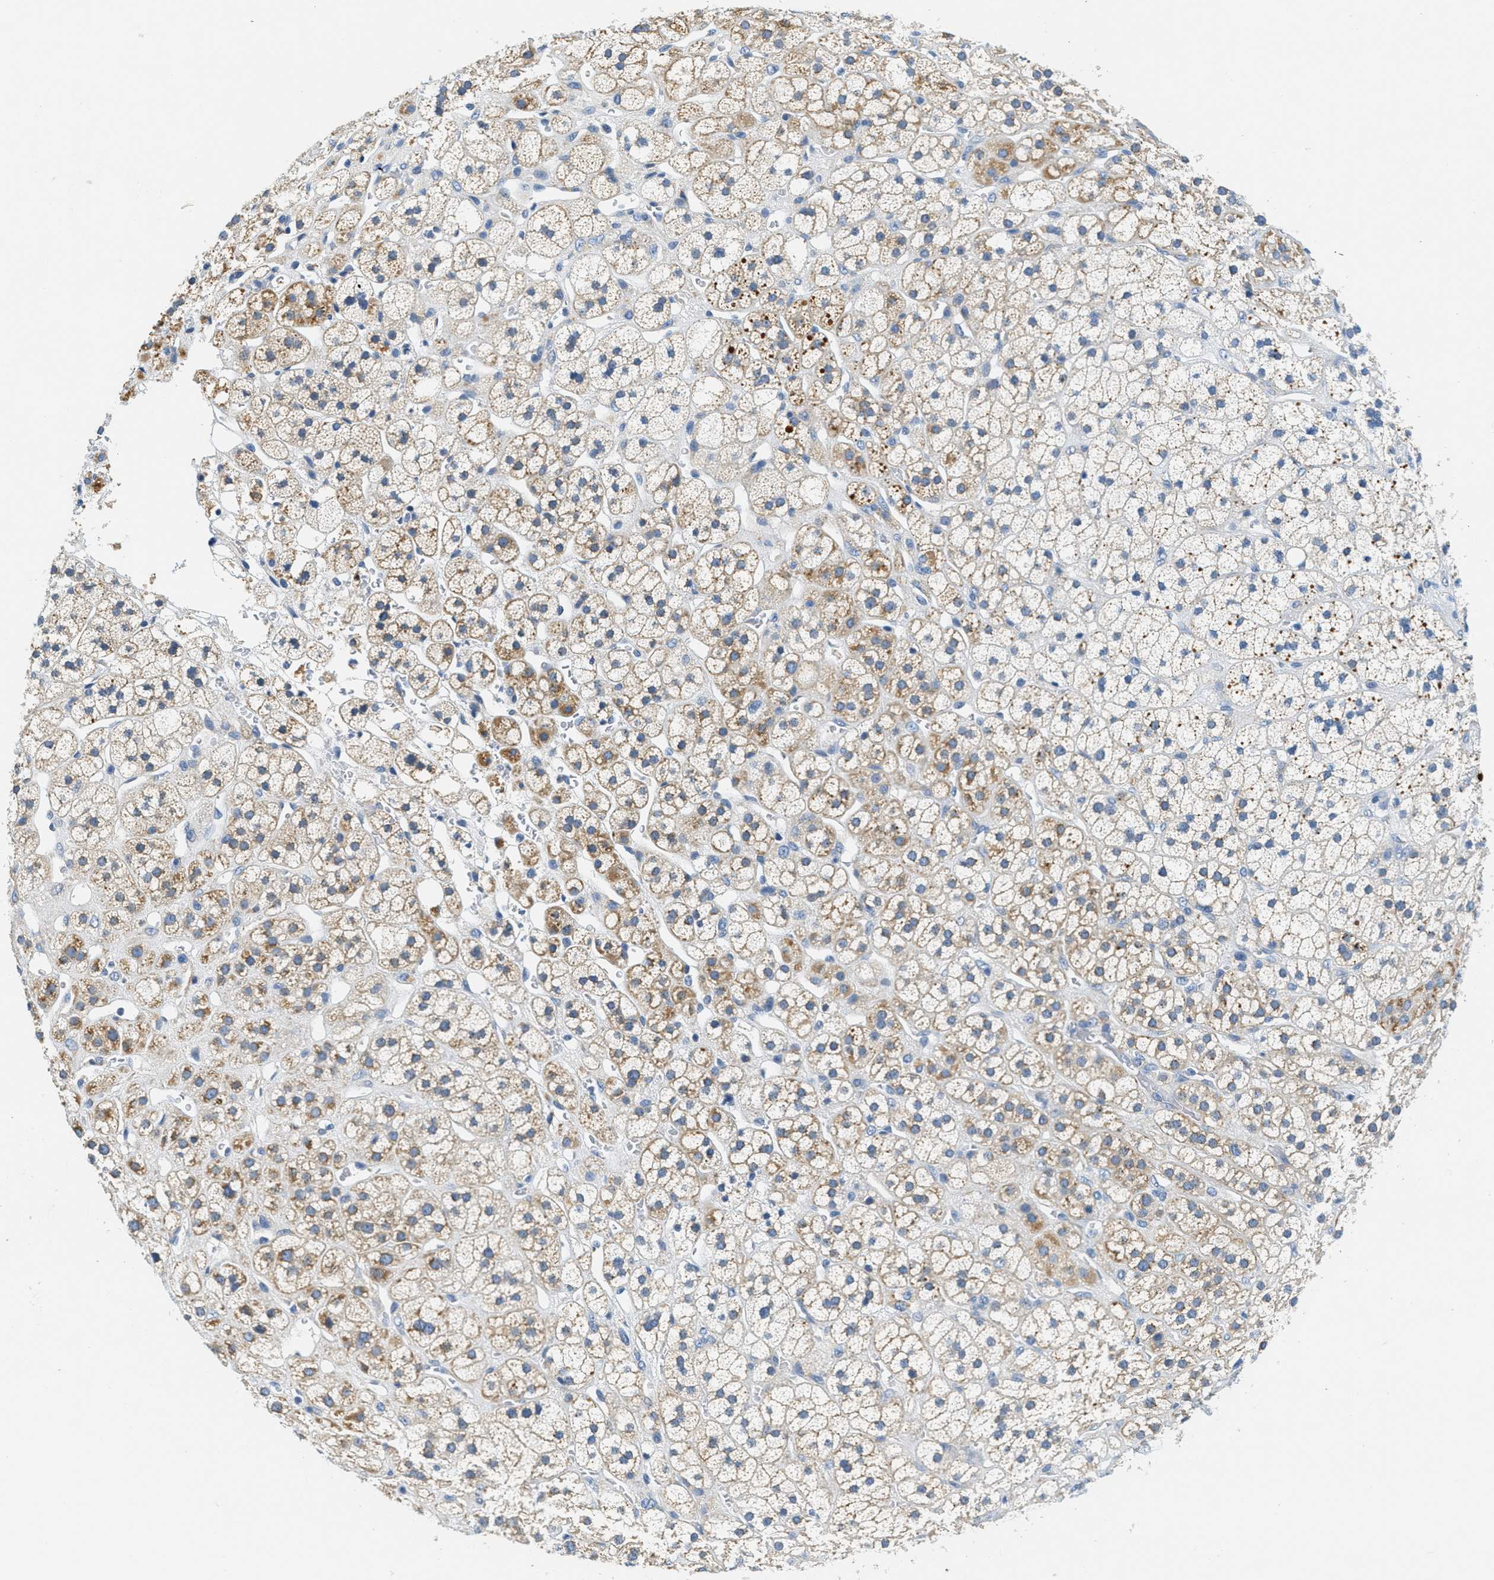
{"staining": {"intensity": "moderate", "quantity": ">75%", "location": "cytoplasmic/membranous"}, "tissue": "adrenal gland", "cell_type": "Glandular cells", "image_type": "normal", "snomed": [{"axis": "morphology", "description": "Normal tissue, NOS"}, {"axis": "topography", "description": "Adrenal gland"}], "caption": "This micrograph displays unremarkable adrenal gland stained with immunohistochemistry (IHC) to label a protein in brown. The cytoplasmic/membranous of glandular cells show moderate positivity for the protein. Nuclei are counter-stained blue.", "gene": "CA4", "patient": {"sex": "male", "age": 56}}